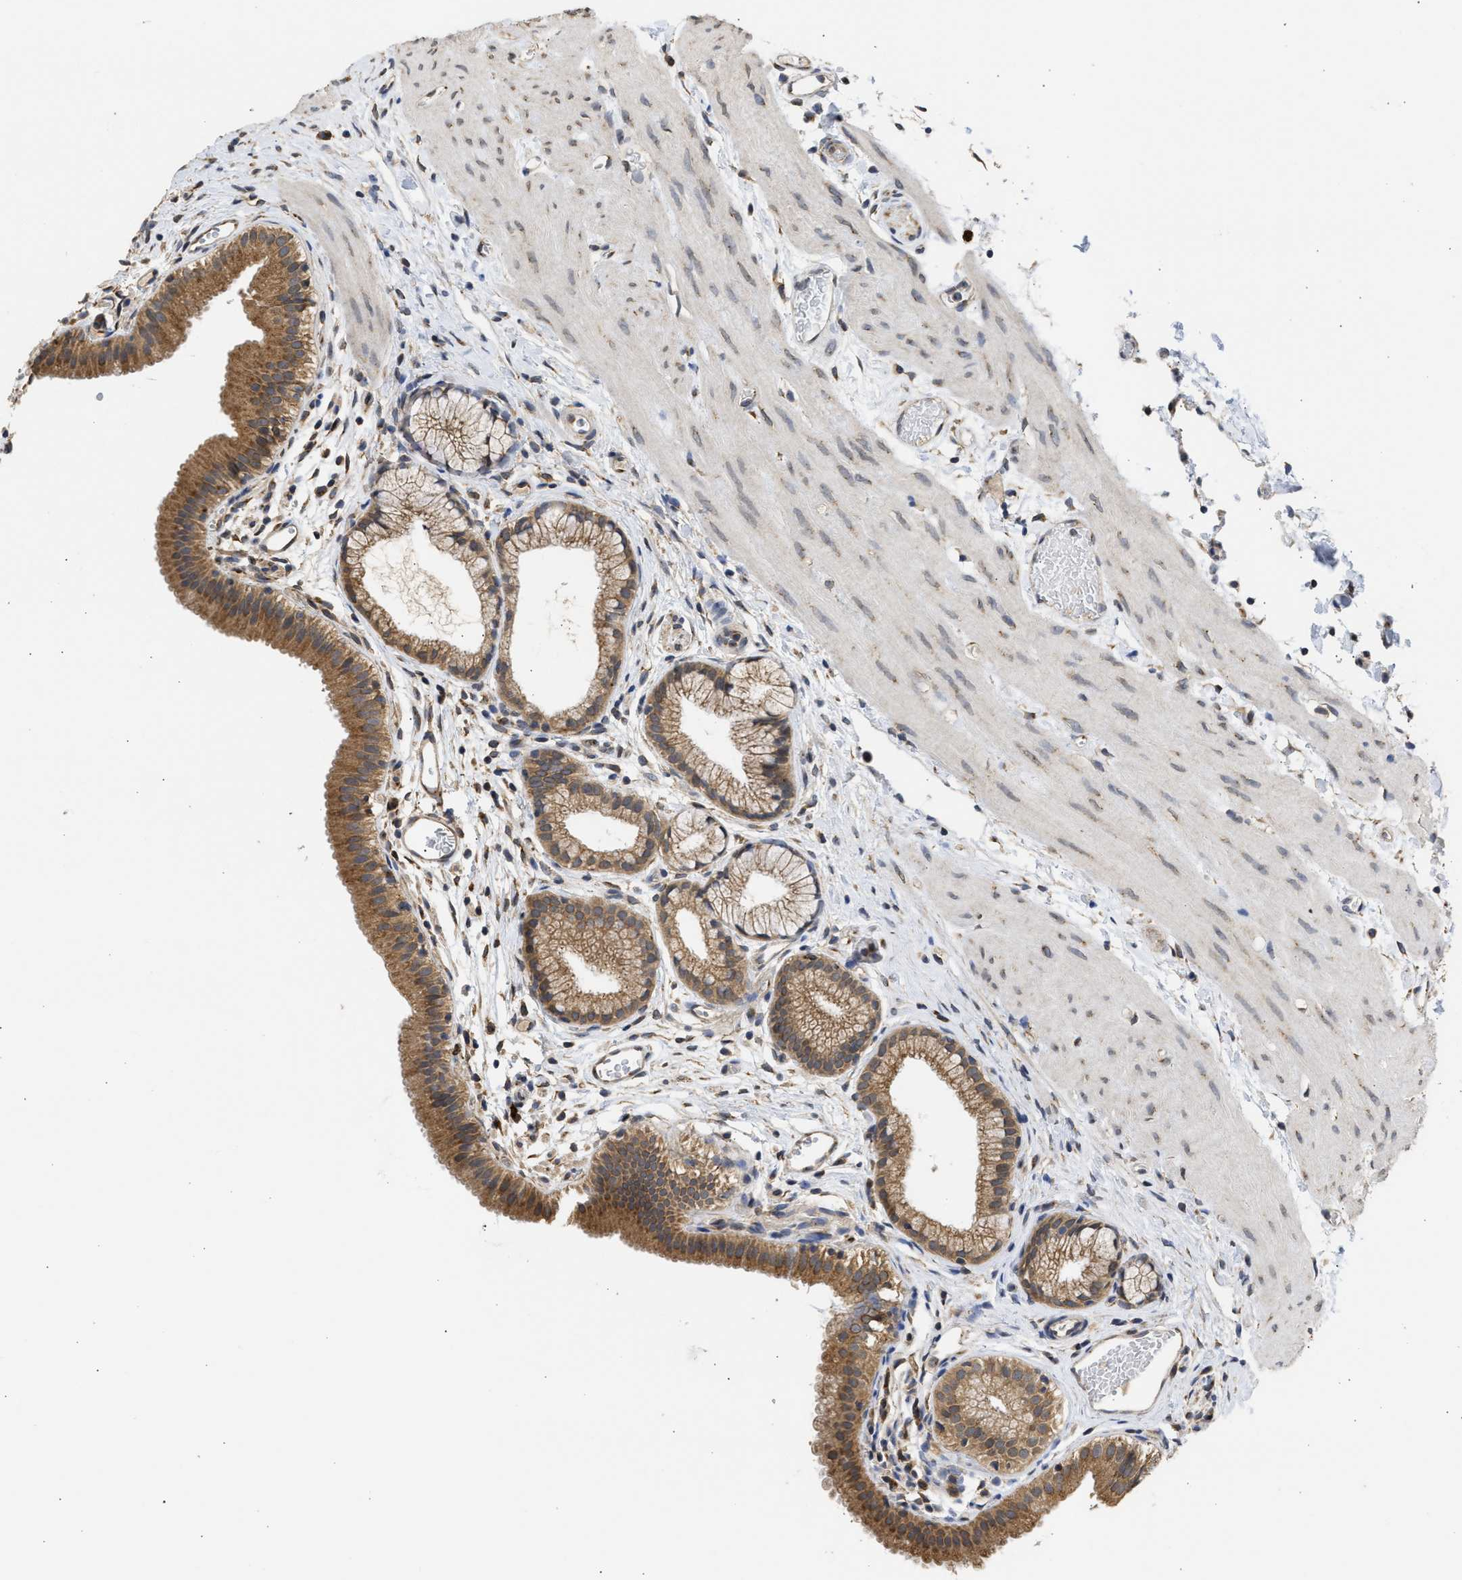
{"staining": {"intensity": "moderate", "quantity": ">75%", "location": "cytoplasmic/membranous,nuclear"}, "tissue": "gallbladder", "cell_type": "Glandular cells", "image_type": "normal", "snomed": [{"axis": "morphology", "description": "Normal tissue, NOS"}, {"axis": "topography", "description": "Gallbladder"}], "caption": "A brown stain shows moderate cytoplasmic/membranous,nuclear staining of a protein in glandular cells of unremarkable gallbladder. (Brightfield microscopy of DAB IHC at high magnification).", "gene": "DNAJC1", "patient": {"sex": "female", "age": 26}}